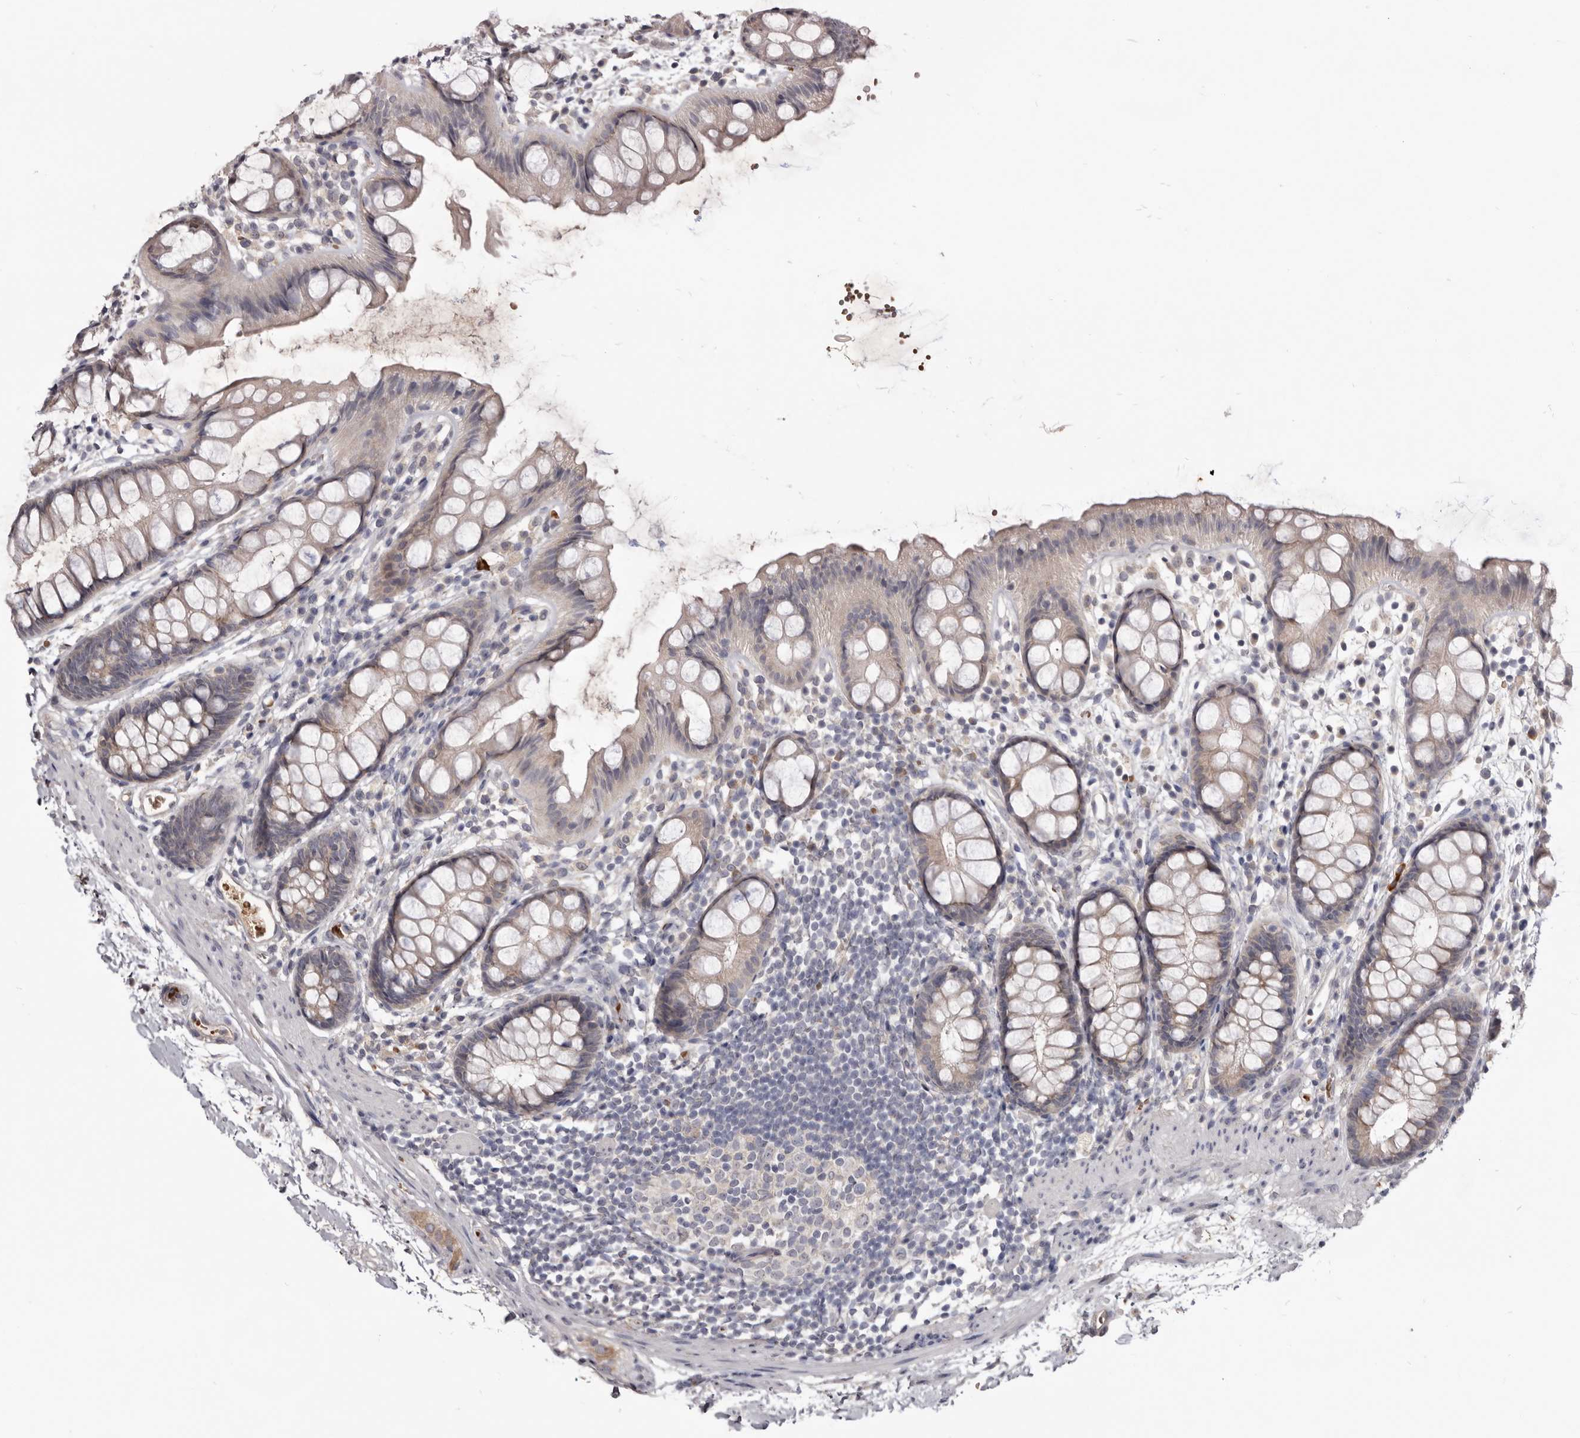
{"staining": {"intensity": "weak", "quantity": "<25%", "location": "cytoplasmic/membranous"}, "tissue": "rectum", "cell_type": "Glandular cells", "image_type": "normal", "snomed": [{"axis": "morphology", "description": "Normal tissue, NOS"}, {"axis": "topography", "description": "Rectum"}], "caption": "Normal rectum was stained to show a protein in brown. There is no significant positivity in glandular cells. (DAB (3,3'-diaminobenzidine) immunohistochemistry visualized using brightfield microscopy, high magnification).", "gene": "NENF", "patient": {"sex": "female", "age": 65}}